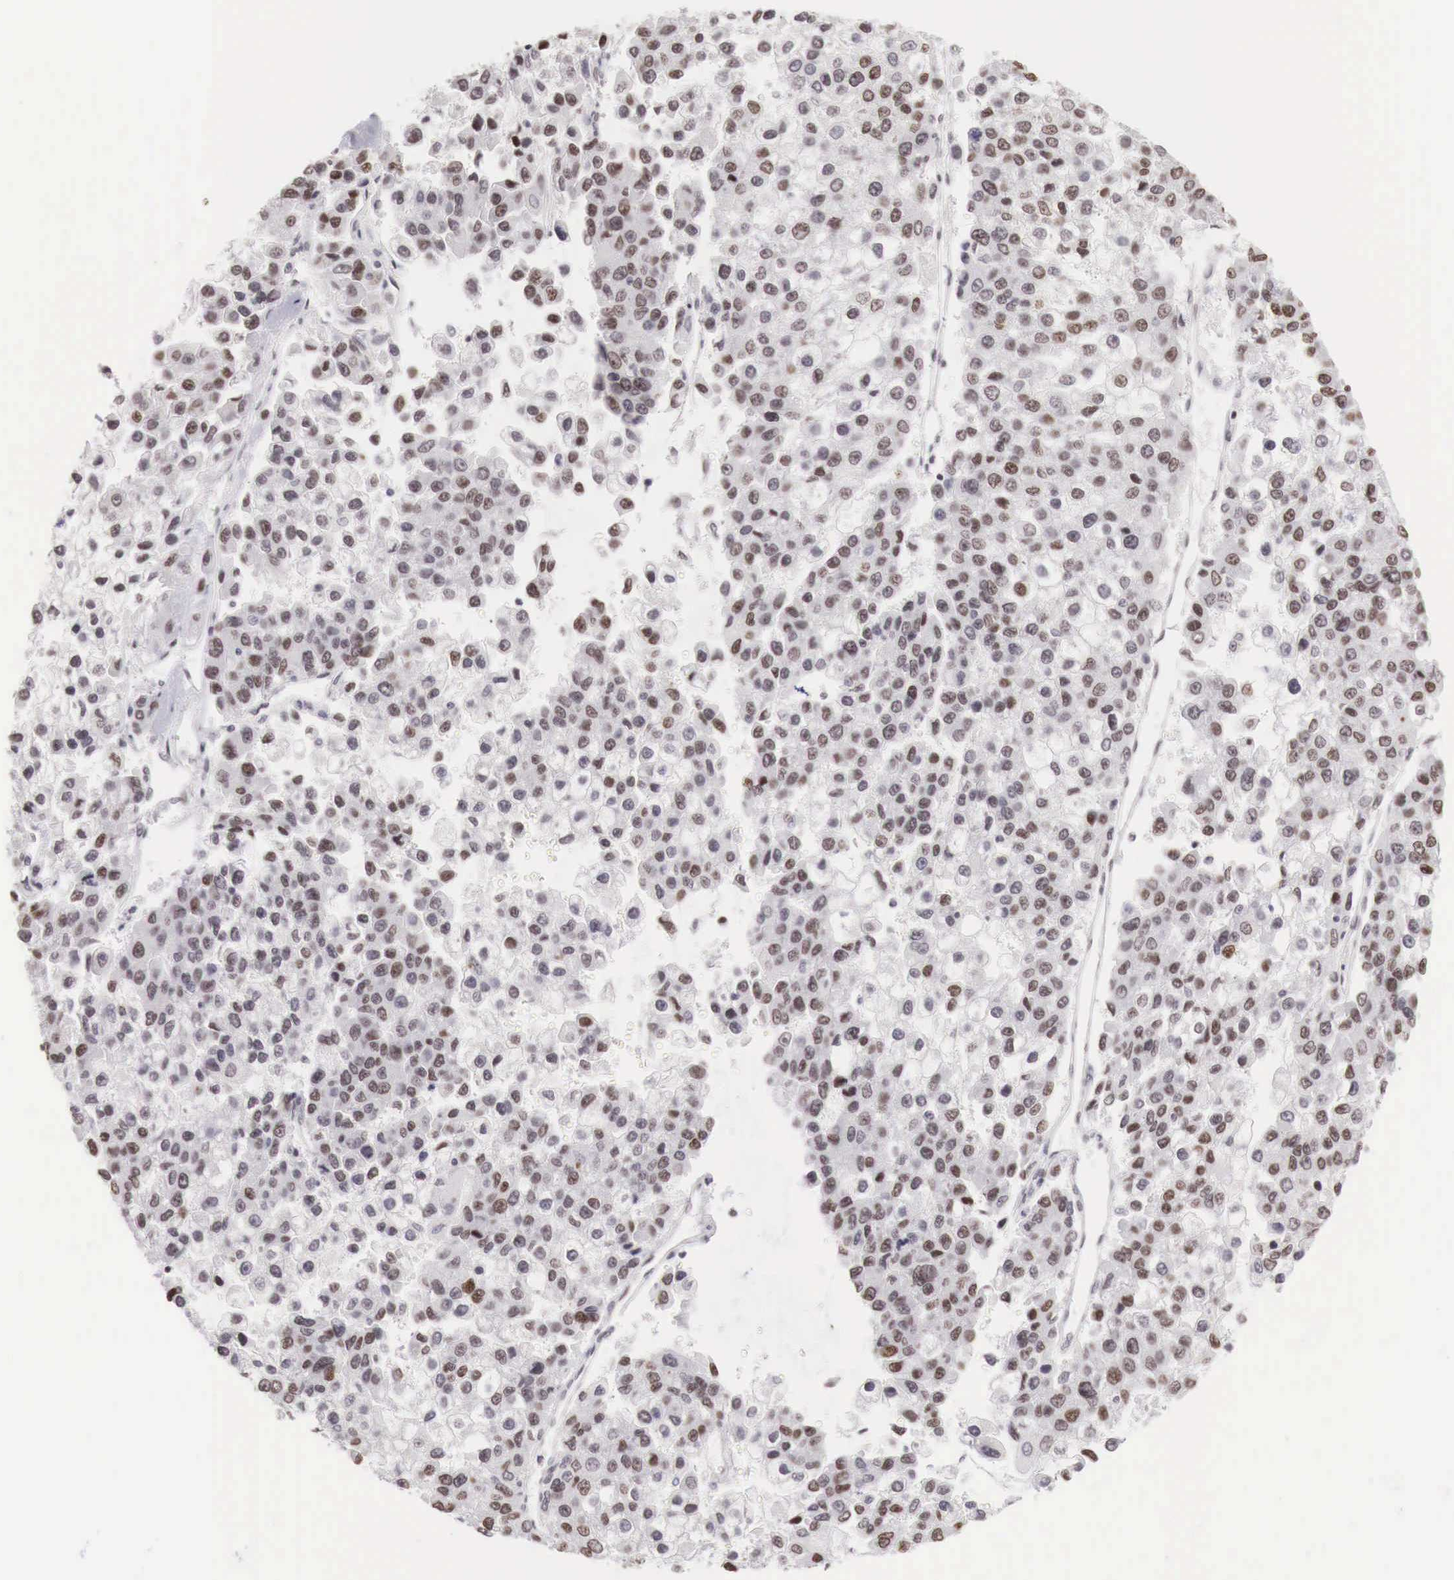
{"staining": {"intensity": "weak", "quantity": "25%-75%", "location": "nuclear"}, "tissue": "liver cancer", "cell_type": "Tumor cells", "image_type": "cancer", "snomed": [{"axis": "morphology", "description": "Carcinoma, Hepatocellular, NOS"}, {"axis": "topography", "description": "Liver"}], "caption": "IHC of hepatocellular carcinoma (liver) demonstrates low levels of weak nuclear expression in approximately 25%-75% of tumor cells.", "gene": "PHF14", "patient": {"sex": "female", "age": 66}}